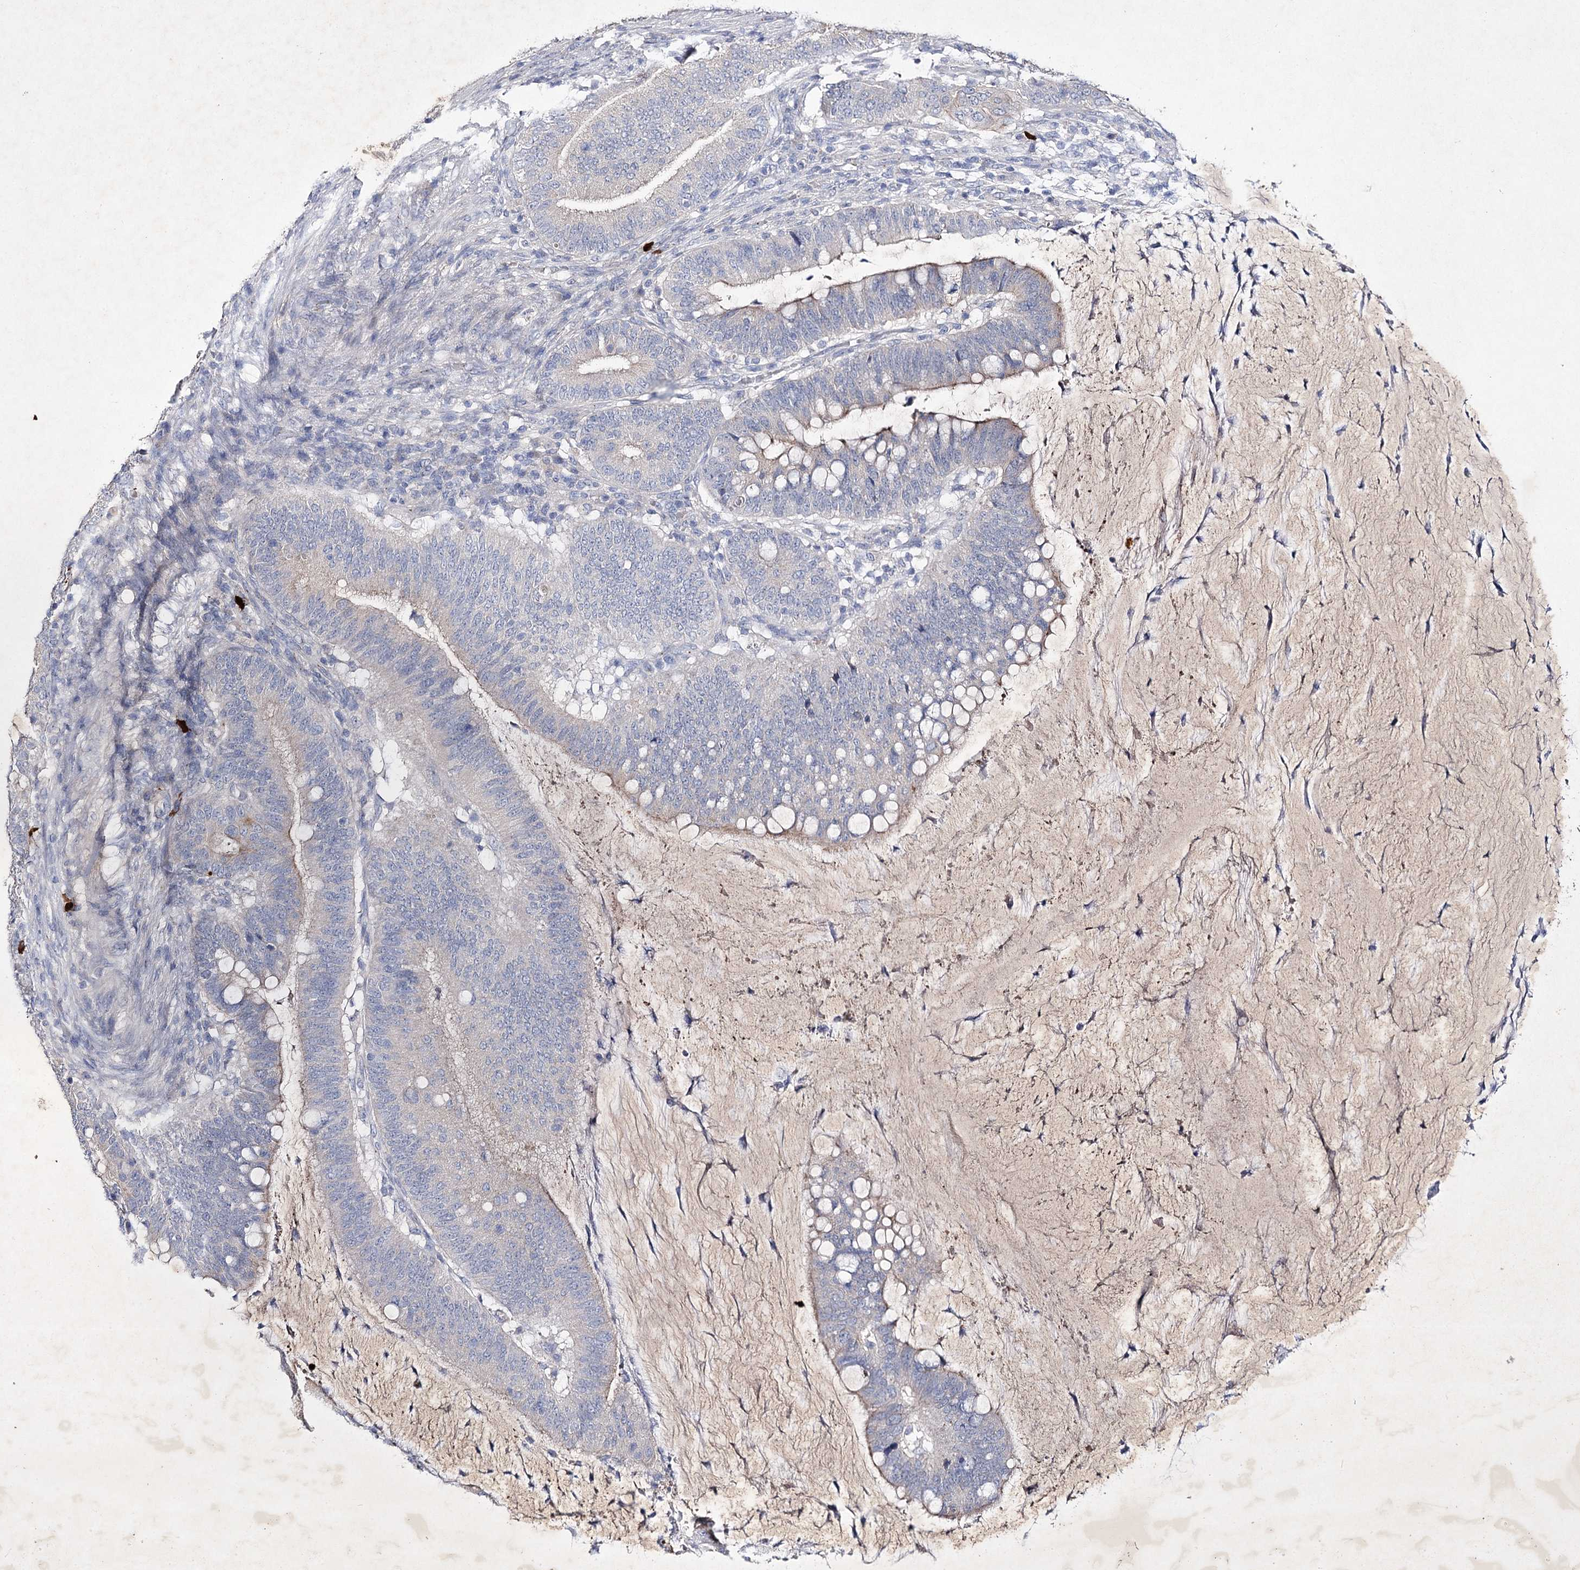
{"staining": {"intensity": "negative", "quantity": "none", "location": "none"}, "tissue": "colorectal cancer", "cell_type": "Tumor cells", "image_type": "cancer", "snomed": [{"axis": "morphology", "description": "Adenocarcinoma, NOS"}, {"axis": "topography", "description": "Colon"}], "caption": "IHC photomicrograph of neoplastic tissue: colorectal adenocarcinoma stained with DAB (3,3'-diaminobenzidine) reveals no significant protein staining in tumor cells.", "gene": "COX15", "patient": {"sex": "female", "age": 66}}